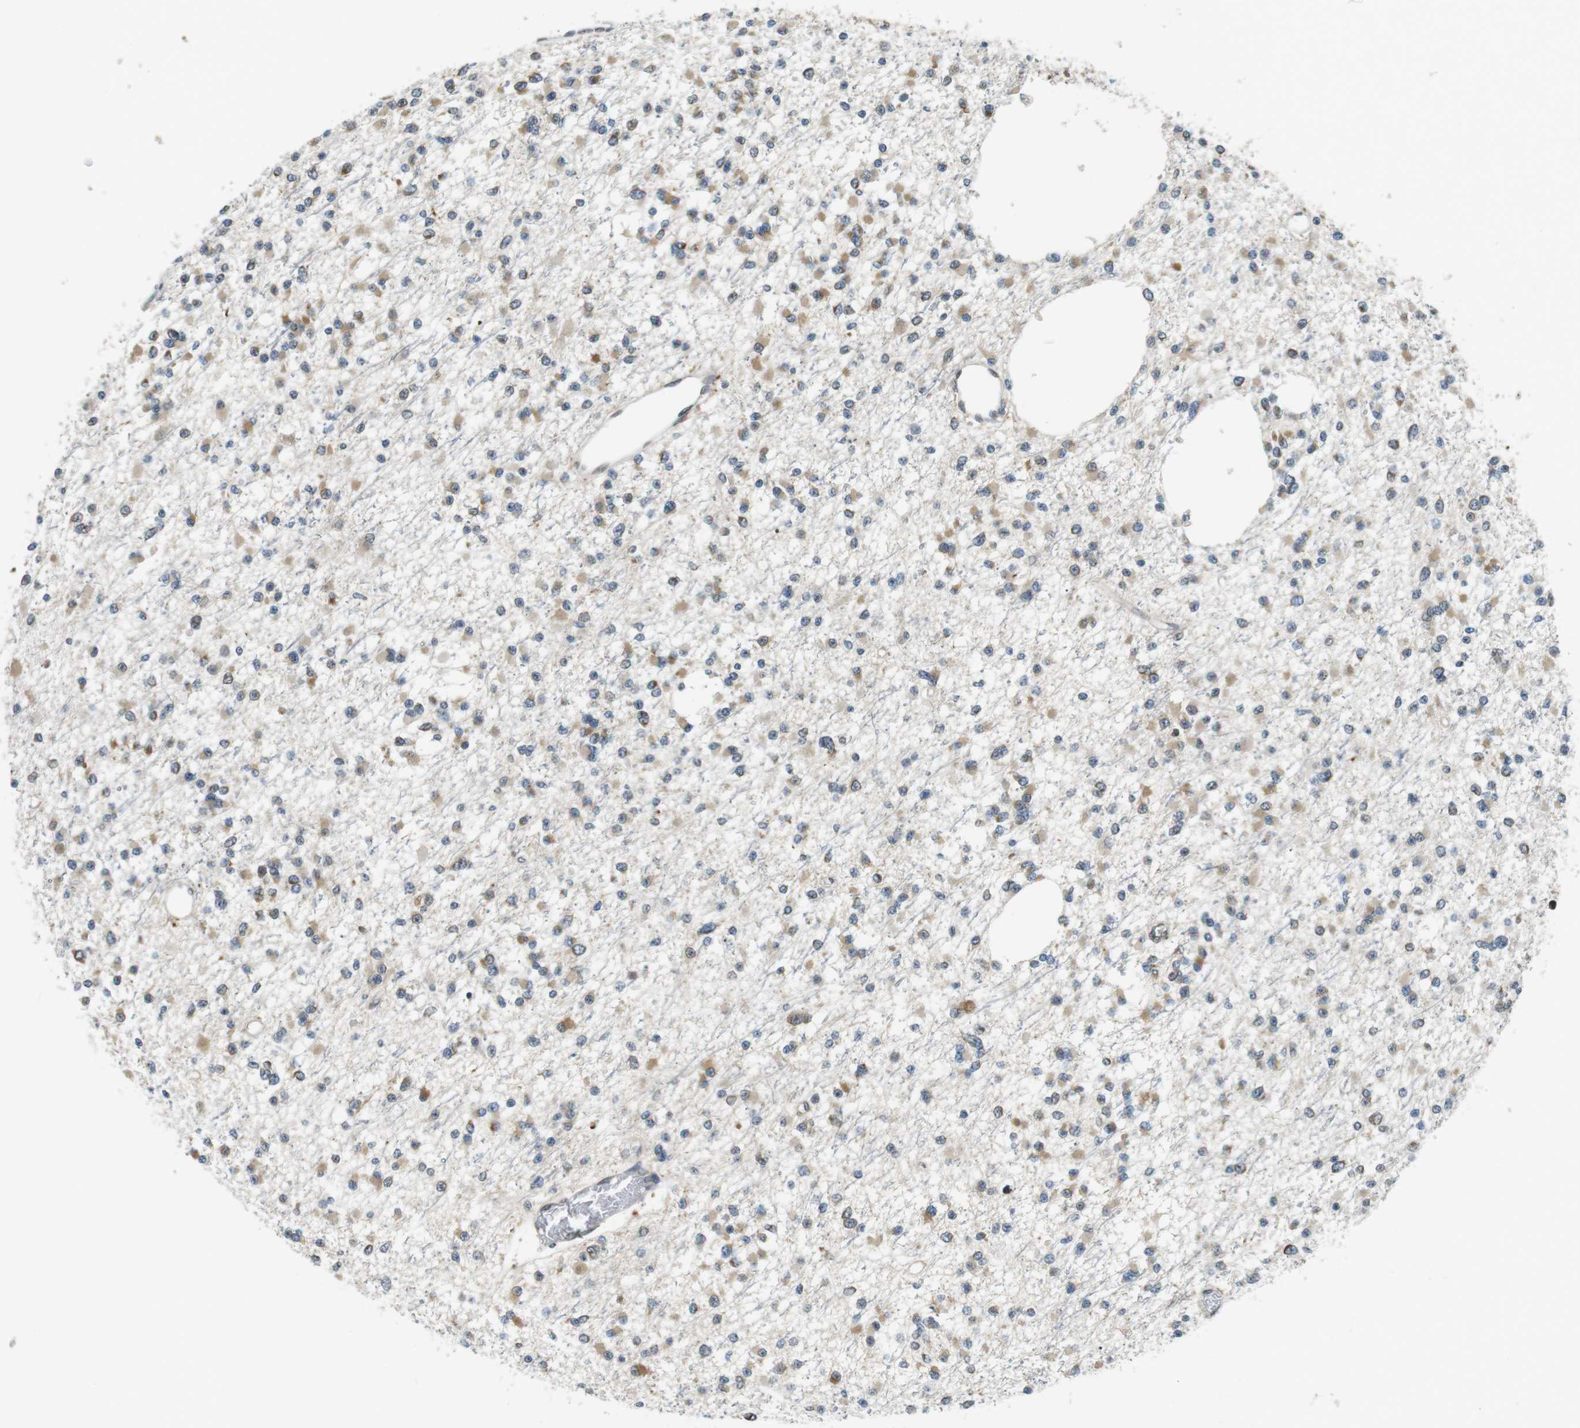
{"staining": {"intensity": "moderate", "quantity": "25%-75%", "location": "cytoplasmic/membranous"}, "tissue": "glioma", "cell_type": "Tumor cells", "image_type": "cancer", "snomed": [{"axis": "morphology", "description": "Glioma, malignant, Low grade"}, {"axis": "topography", "description": "Brain"}], "caption": "Immunohistochemical staining of glioma shows medium levels of moderate cytoplasmic/membranous protein expression in about 25%-75% of tumor cells.", "gene": "TMX4", "patient": {"sex": "female", "age": 22}}